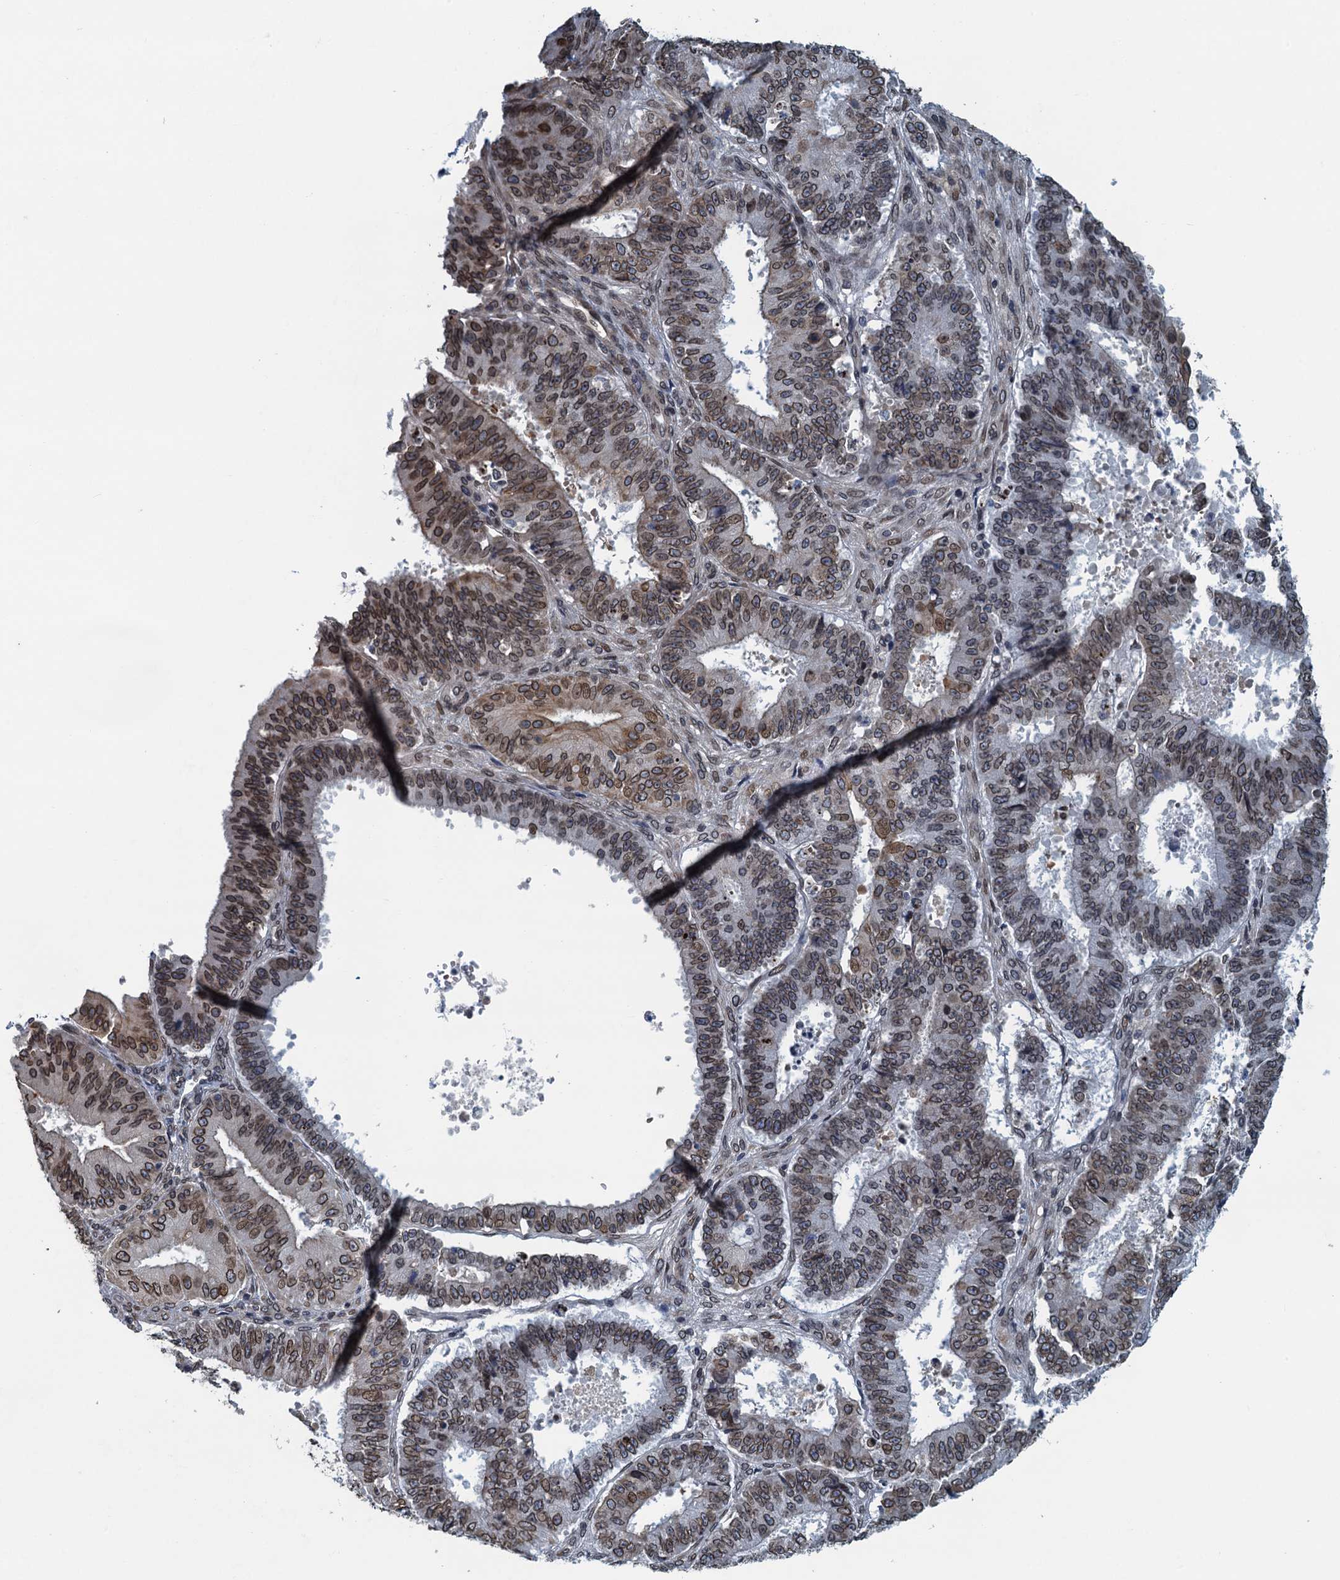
{"staining": {"intensity": "moderate", "quantity": ">75%", "location": "cytoplasmic/membranous,nuclear"}, "tissue": "ovarian cancer", "cell_type": "Tumor cells", "image_type": "cancer", "snomed": [{"axis": "morphology", "description": "Carcinoma, endometroid"}, {"axis": "topography", "description": "Appendix"}, {"axis": "topography", "description": "Ovary"}], "caption": "IHC (DAB) staining of human endometroid carcinoma (ovarian) shows moderate cytoplasmic/membranous and nuclear protein staining in about >75% of tumor cells.", "gene": "CCDC34", "patient": {"sex": "female", "age": 42}}